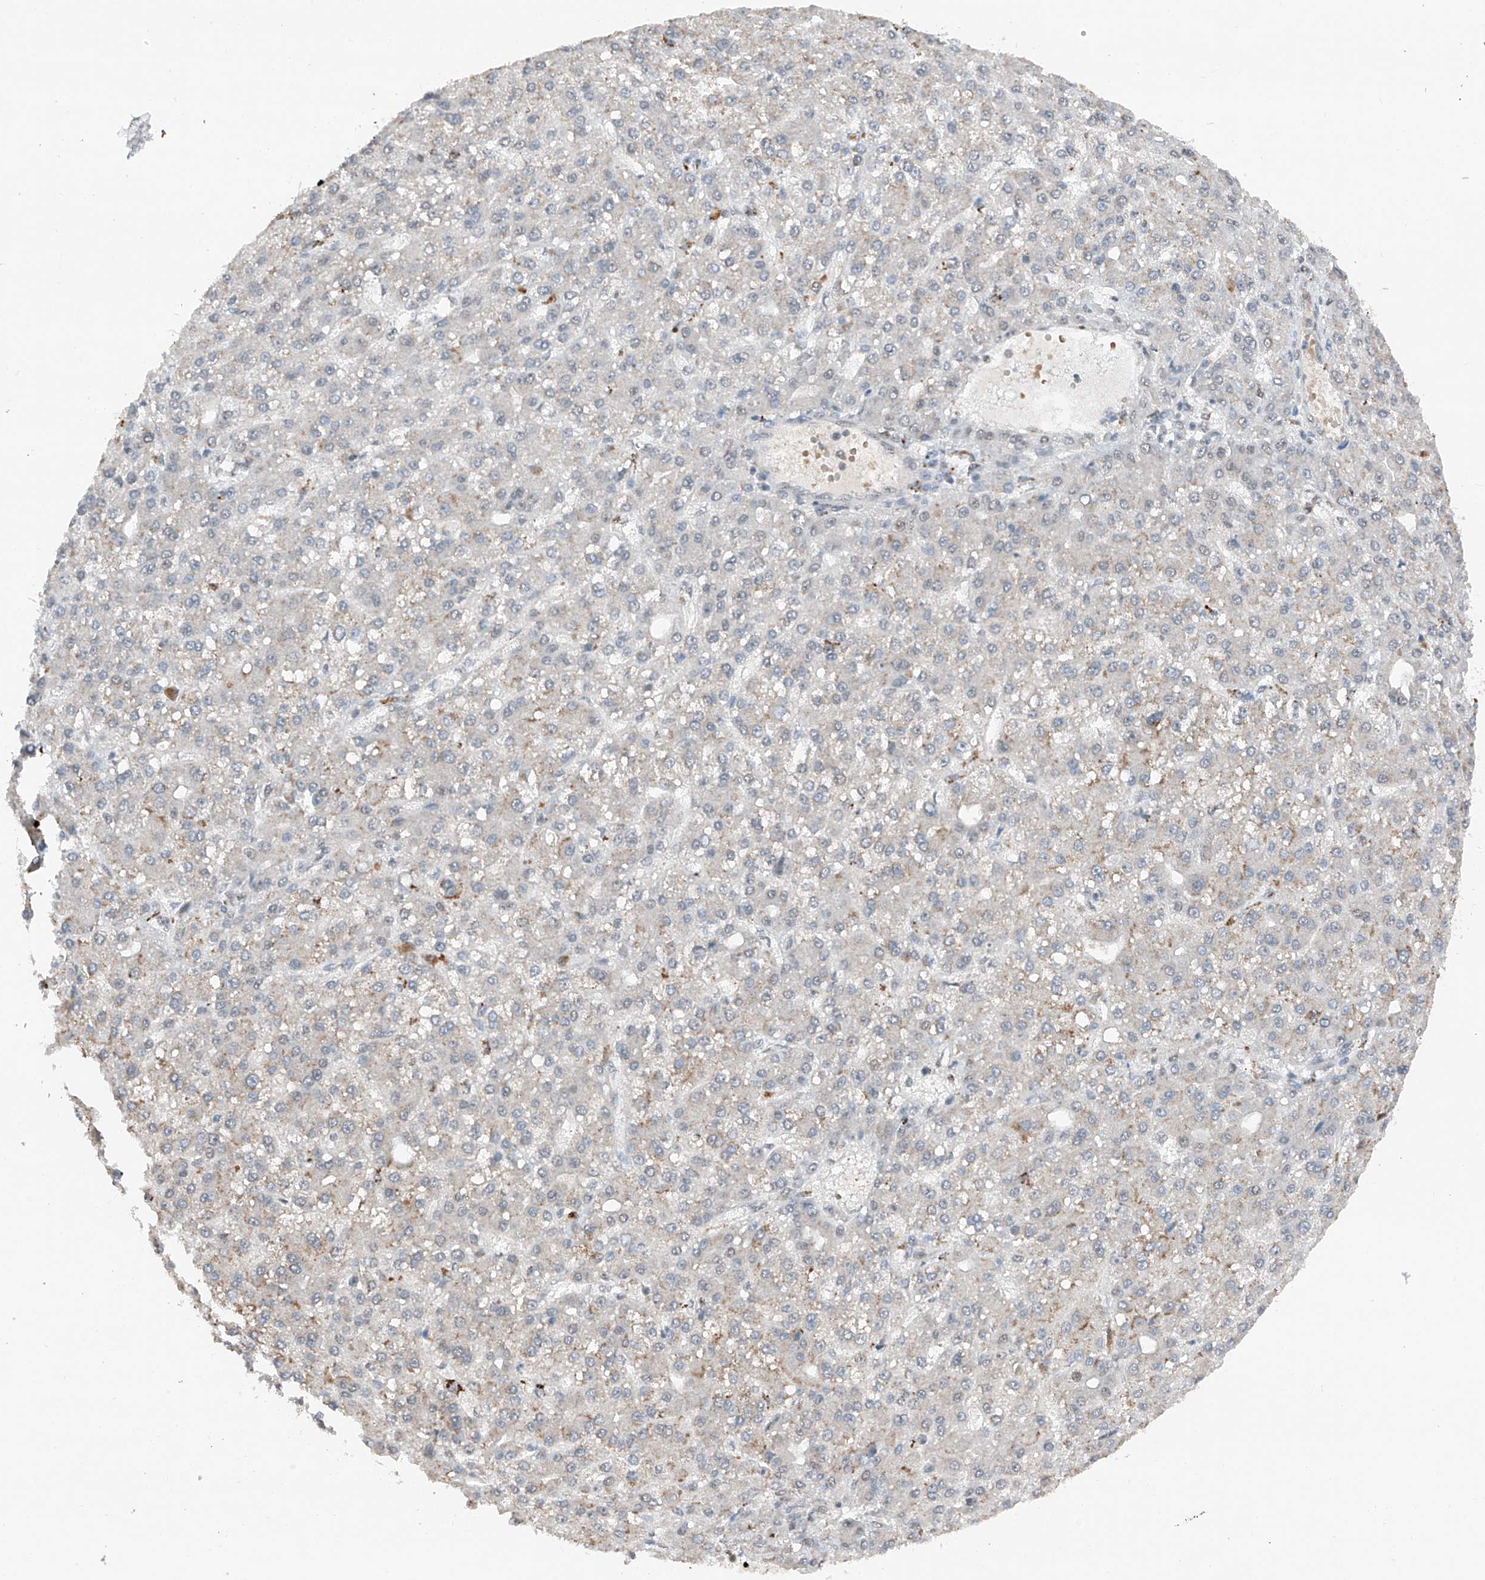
{"staining": {"intensity": "negative", "quantity": "none", "location": "none"}, "tissue": "liver cancer", "cell_type": "Tumor cells", "image_type": "cancer", "snomed": [{"axis": "morphology", "description": "Carcinoma, Hepatocellular, NOS"}, {"axis": "topography", "description": "Liver"}], "caption": "Immunohistochemical staining of liver cancer (hepatocellular carcinoma) shows no significant expression in tumor cells. Nuclei are stained in blue.", "gene": "TBX4", "patient": {"sex": "male", "age": 67}}